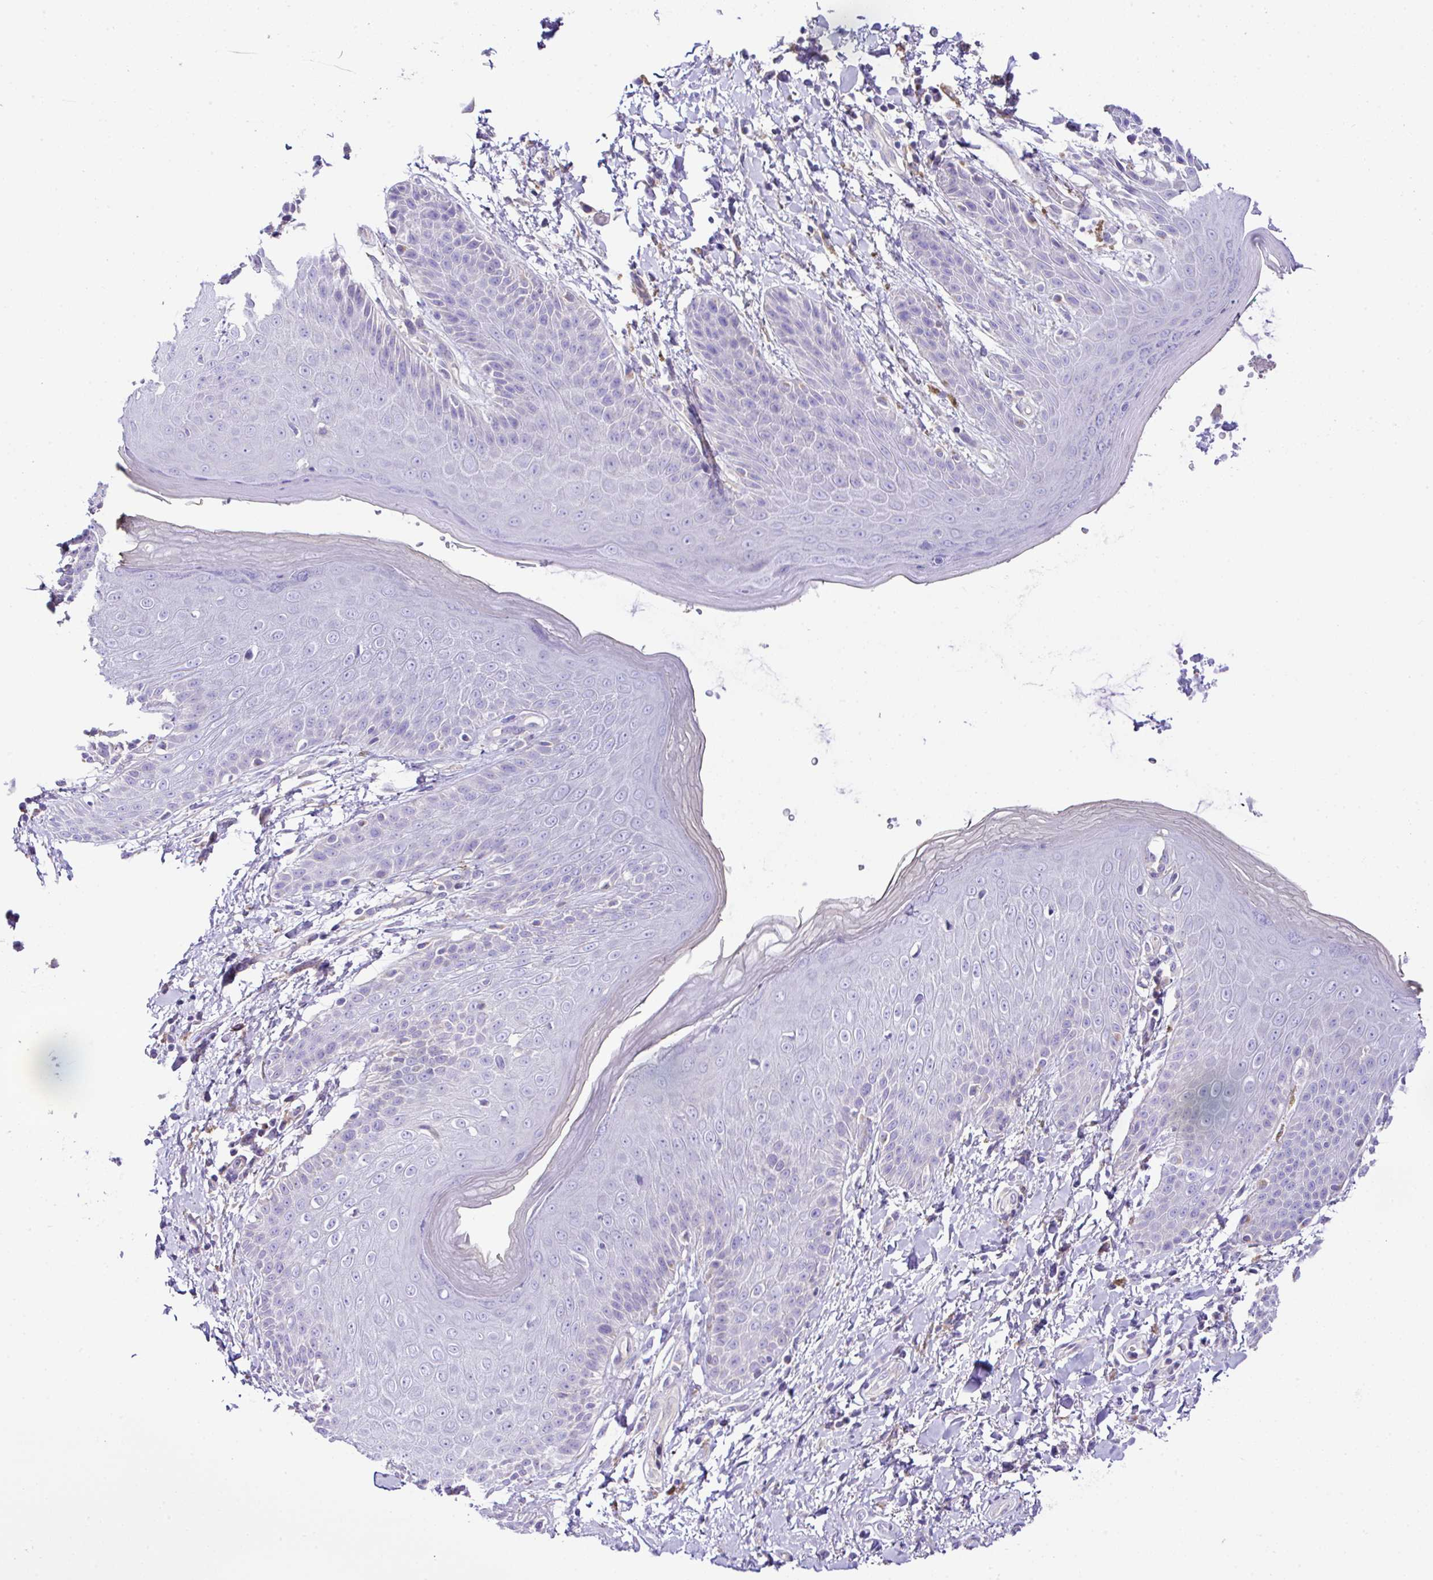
{"staining": {"intensity": "negative", "quantity": "none", "location": "none"}, "tissue": "skin", "cell_type": "Epidermal cells", "image_type": "normal", "snomed": [{"axis": "morphology", "description": "Normal tissue, NOS"}, {"axis": "topography", "description": "Anal"}, {"axis": "topography", "description": "Peripheral nerve tissue"}], "caption": "Immunohistochemistry photomicrograph of normal skin: human skin stained with DAB (3,3'-diaminobenzidine) reveals no significant protein positivity in epidermal cells. (Brightfield microscopy of DAB IHC at high magnification).", "gene": "OR4P4", "patient": {"sex": "male", "age": 51}}